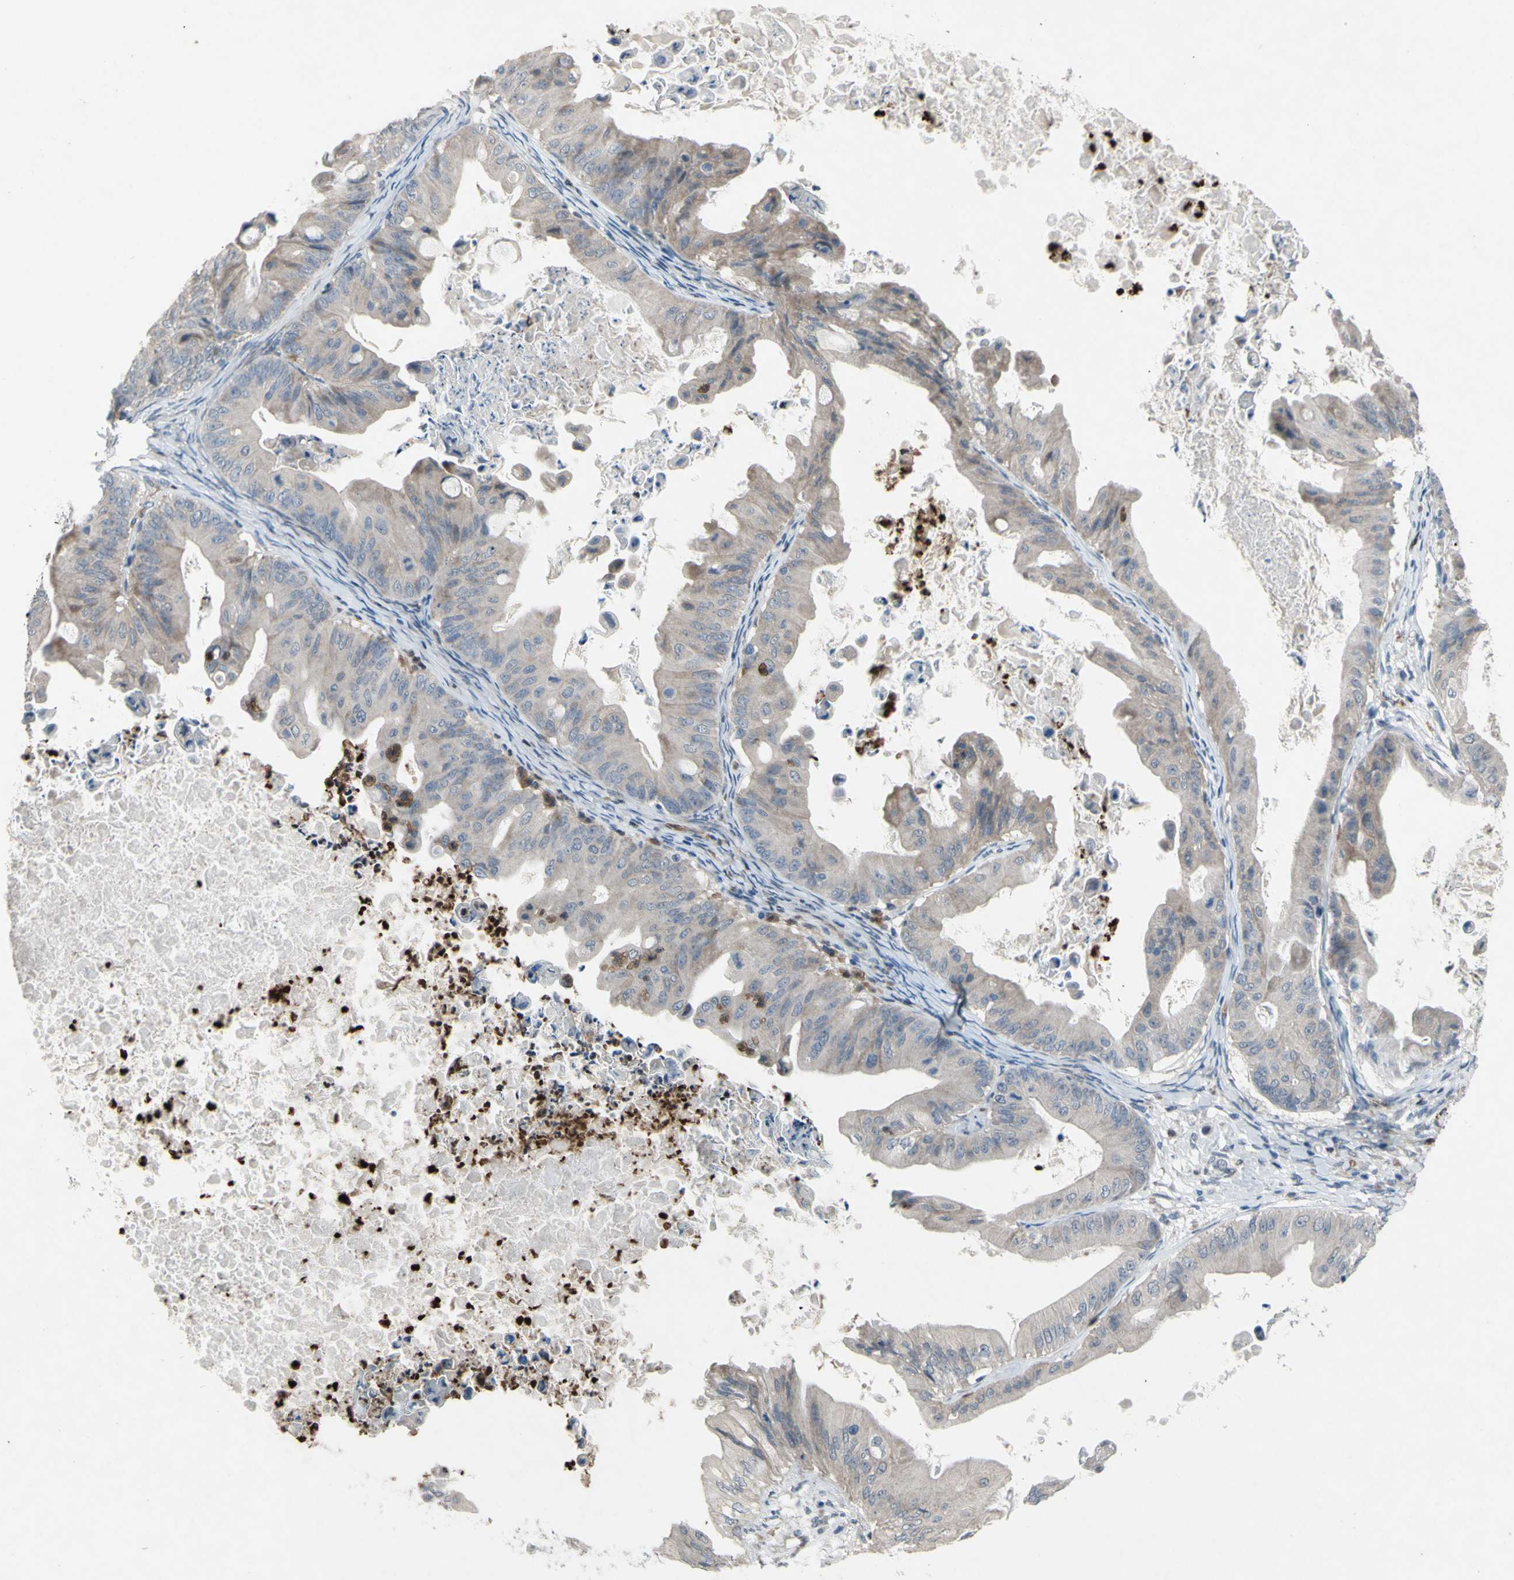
{"staining": {"intensity": "weak", "quantity": ">75%", "location": "cytoplasmic/membranous"}, "tissue": "ovarian cancer", "cell_type": "Tumor cells", "image_type": "cancer", "snomed": [{"axis": "morphology", "description": "Cystadenocarcinoma, mucinous, NOS"}, {"axis": "topography", "description": "Ovary"}], "caption": "Mucinous cystadenocarcinoma (ovarian) tissue shows weak cytoplasmic/membranous expression in approximately >75% of tumor cells", "gene": "GRAMD2B", "patient": {"sex": "female", "age": 37}}